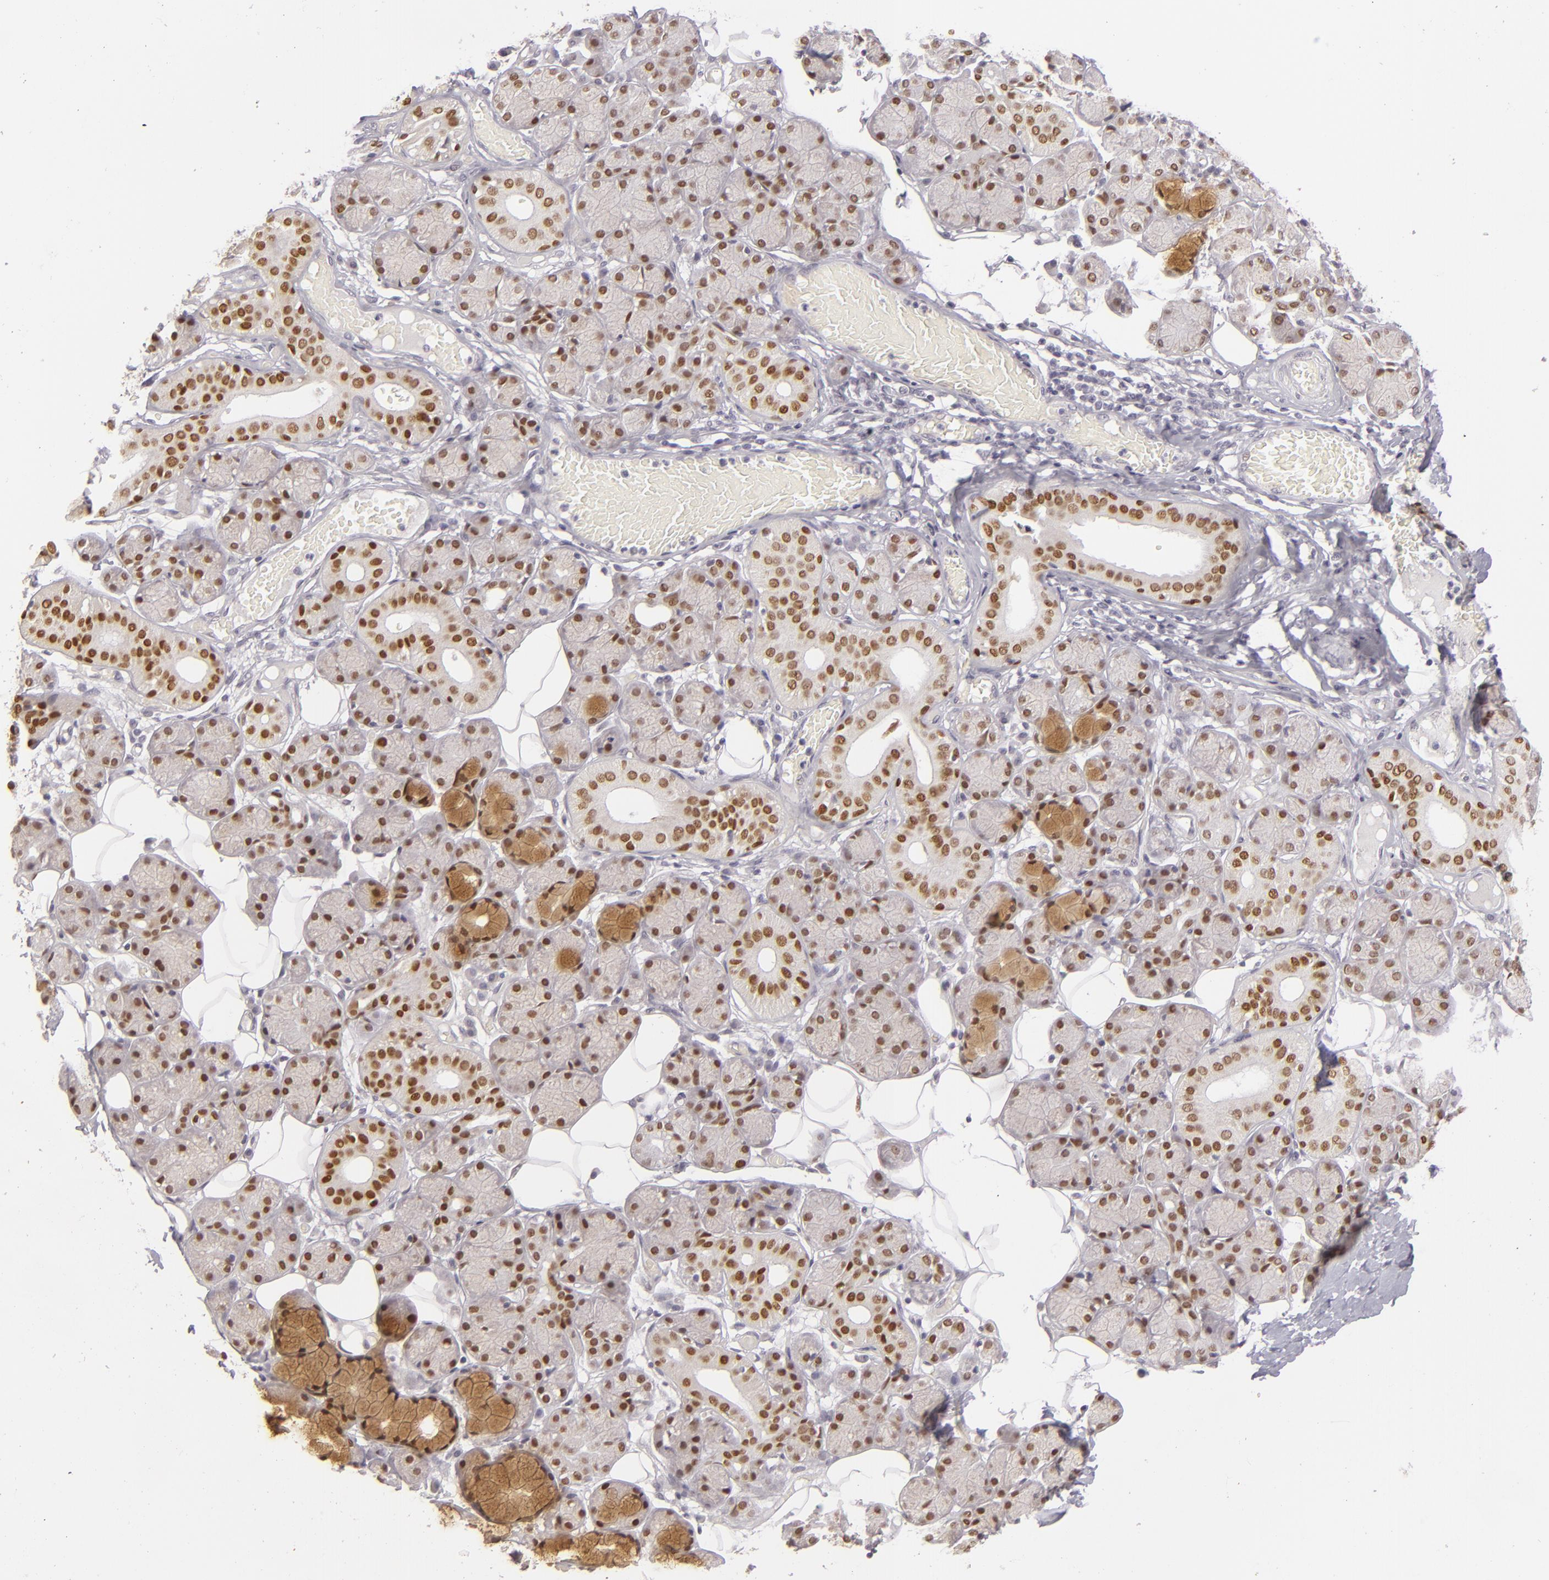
{"staining": {"intensity": "moderate", "quantity": ">75%", "location": "cytoplasmic/membranous,nuclear"}, "tissue": "salivary gland", "cell_type": "Glandular cells", "image_type": "normal", "snomed": [{"axis": "morphology", "description": "Normal tissue, NOS"}, {"axis": "topography", "description": "Salivary gland"}], "caption": "Salivary gland stained for a protein (brown) displays moderate cytoplasmic/membranous,nuclear positive expression in about >75% of glandular cells.", "gene": "SIX1", "patient": {"sex": "male", "age": 54}}